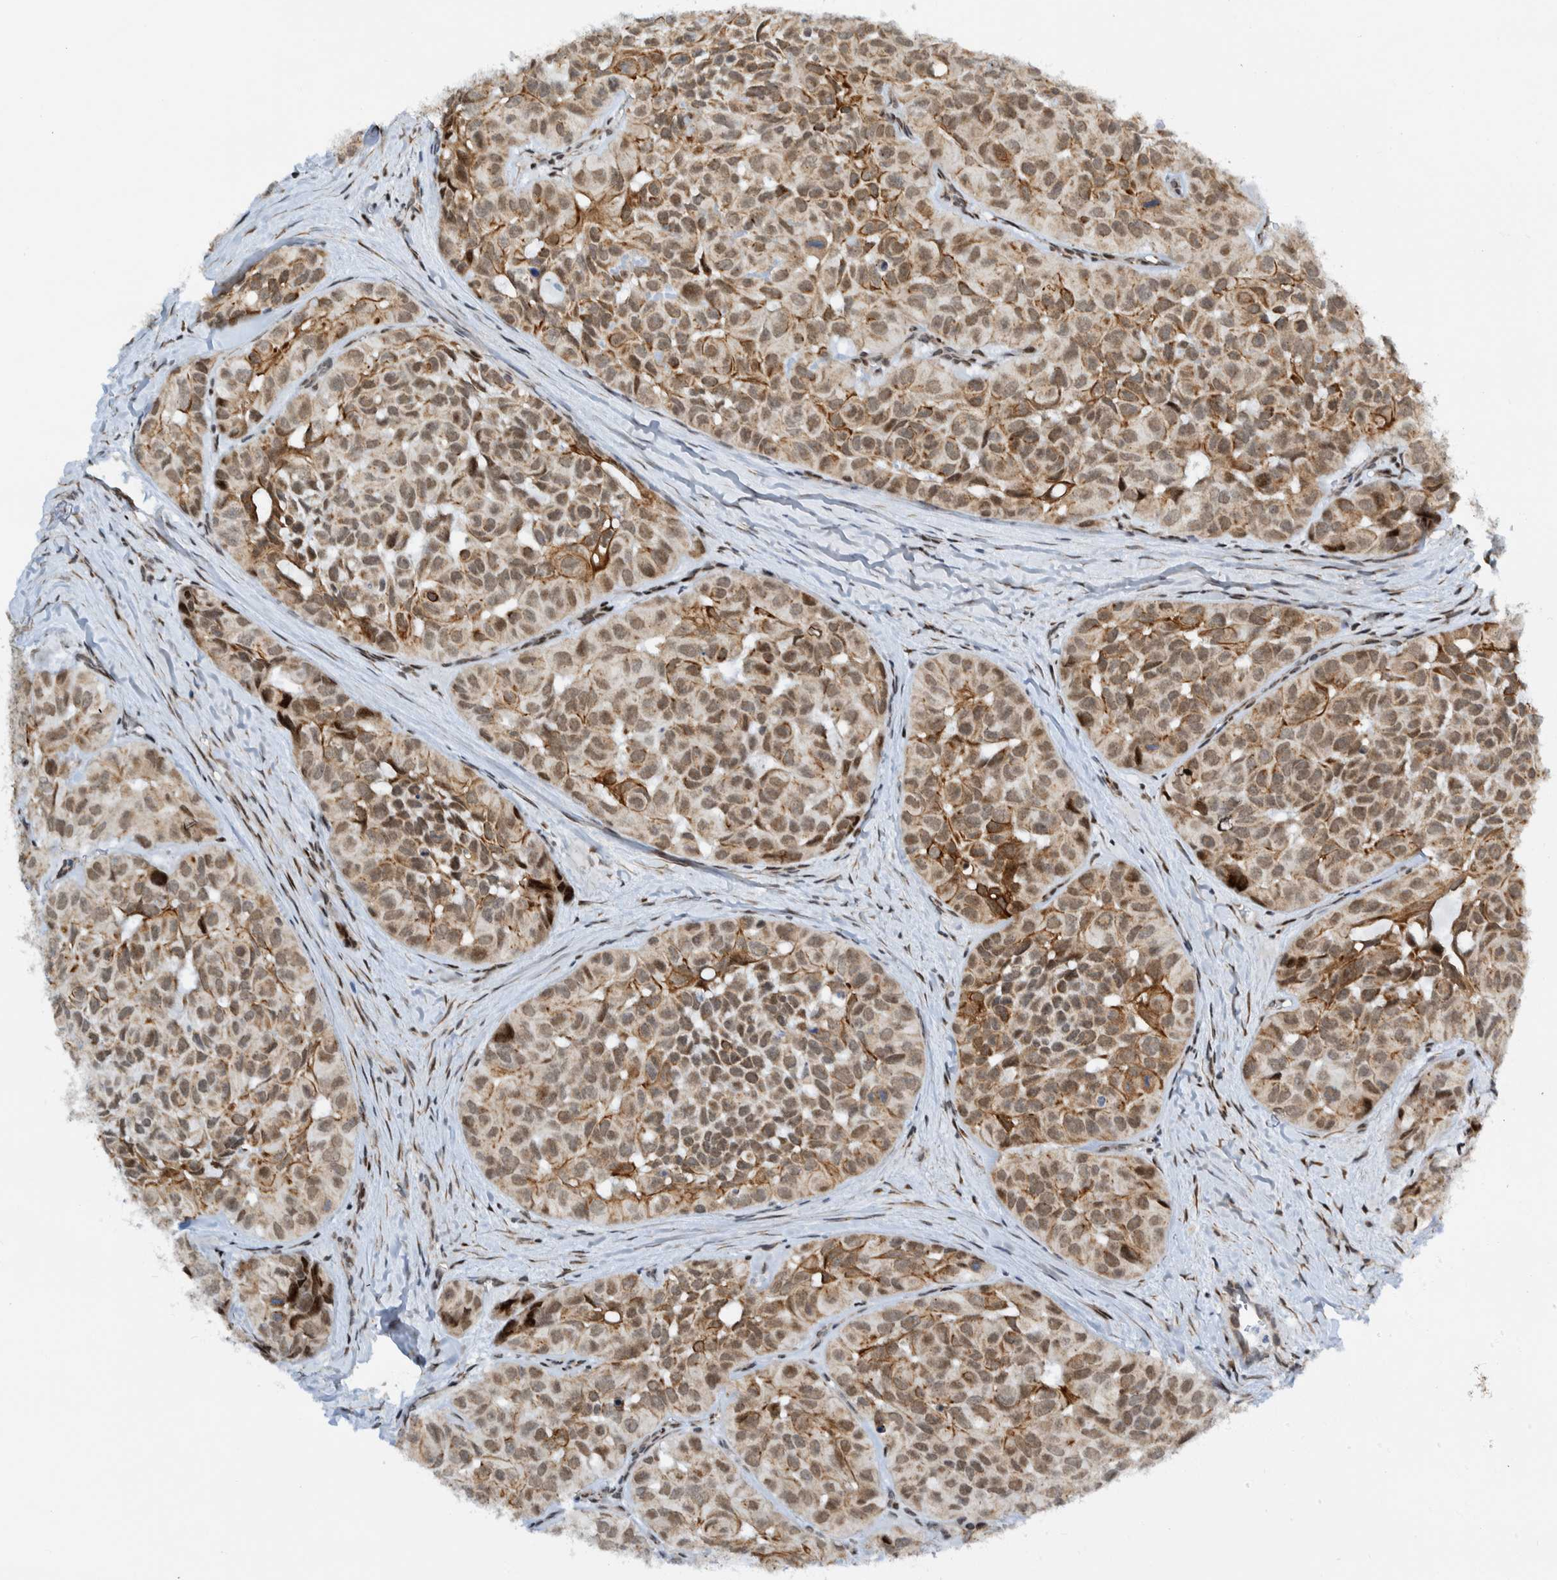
{"staining": {"intensity": "moderate", "quantity": ">75%", "location": "cytoplasmic/membranous"}, "tissue": "head and neck cancer", "cell_type": "Tumor cells", "image_type": "cancer", "snomed": [{"axis": "morphology", "description": "Adenocarcinoma, NOS"}, {"axis": "topography", "description": "Salivary gland, NOS"}, {"axis": "topography", "description": "Head-Neck"}], "caption": "Adenocarcinoma (head and neck) was stained to show a protein in brown. There is medium levels of moderate cytoplasmic/membranous expression in about >75% of tumor cells.", "gene": "CCDC57", "patient": {"sex": "female", "age": 76}}